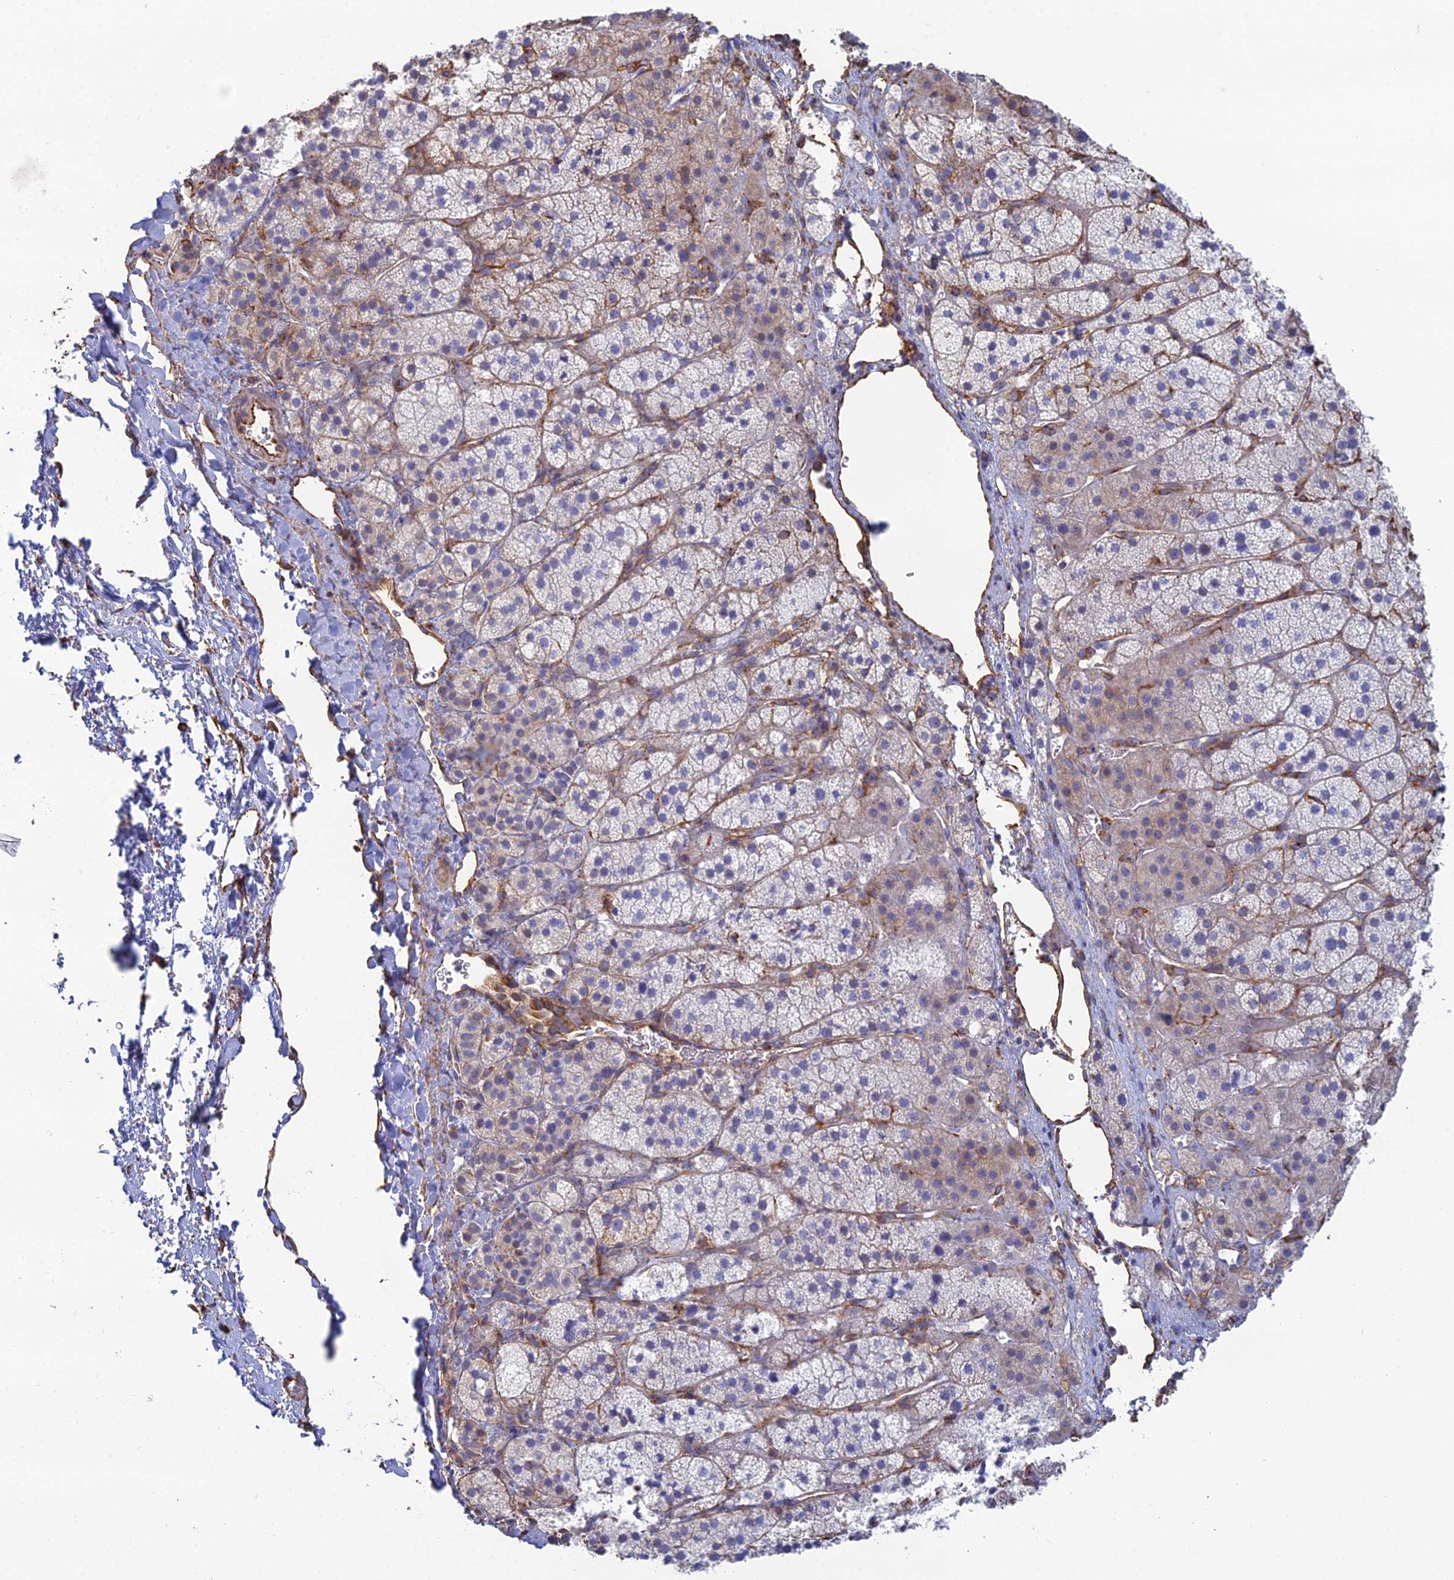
{"staining": {"intensity": "negative", "quantity": "none", "location": "none"}, "tissue": "adrenal gland", "cell_type": "Glandular cells", "image_type": "normal", "snomed": [{"axis": "morphology", "description": "Normal tissue, NOS"}, {"axis": "topography", "description": "Adrenal gland"}], "caption": "Adrenal gland stained for a protein using IHC displays no staining glandular cells.", "gene": "CLVS2", "patient": {"sex": "female", "age": 44}}